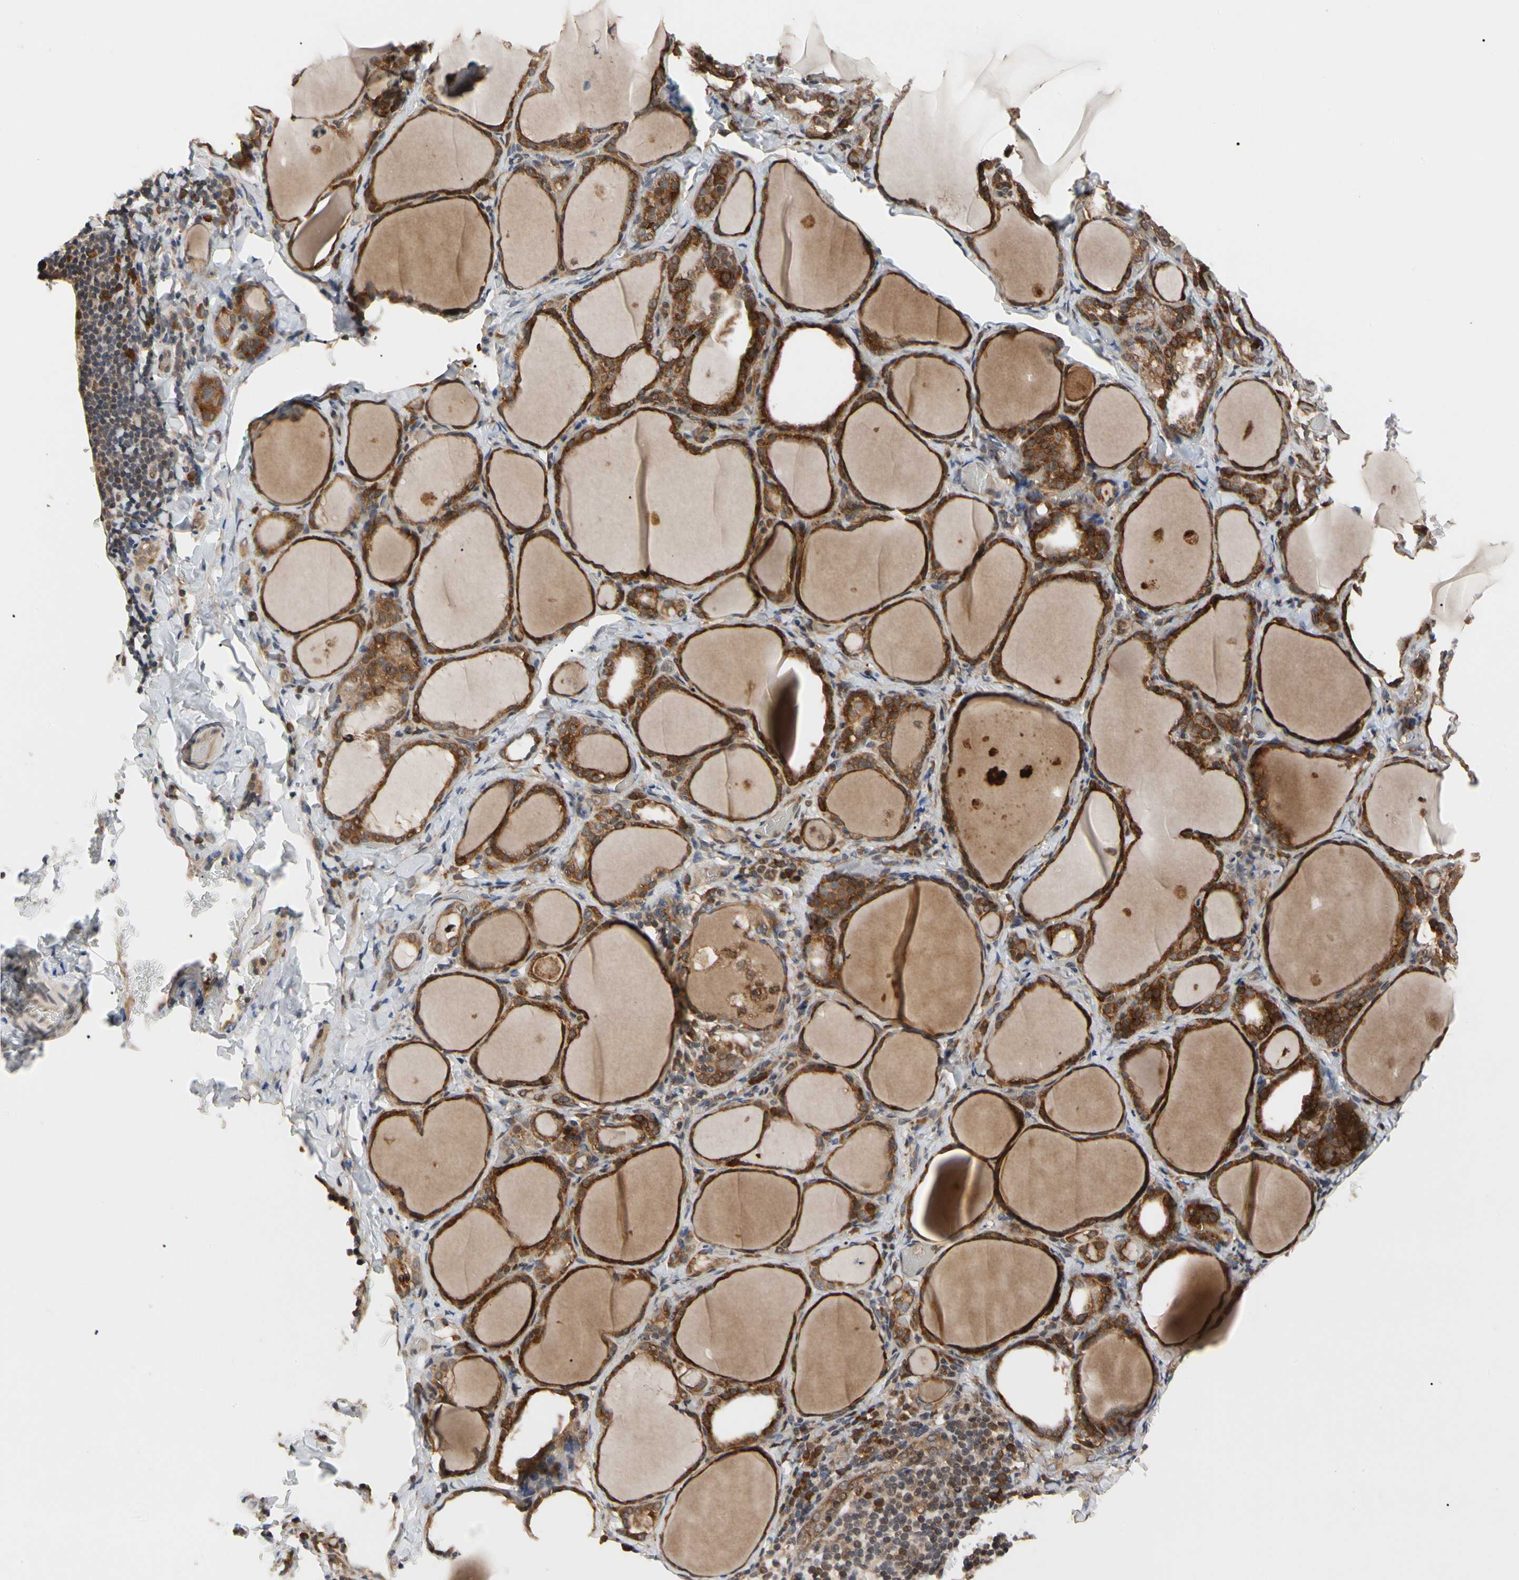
{"staining": {"intensity": "strong", "quantity": ">75%", "location": "cytoplasmic/membranous"}, "tissue": "thyroid gland", "cell_type": "Glandular cells", "image_type": "normal", "snomed": [{"axis": "morphology", "description": "Normal tissue, NOS"}, {"axis": "morphology", "description": "Papillary adenocarcinoma, NOS"}, {"axis": "topography", "description": "Thyroid gland"}], "caption": "A photomicrograph showing strong cytoplasmic/membranous staining in approximately >75% of glandular cells in benign thyroid gland, as visualized by brown immunohistochemical staining.", "gene": "CYTIP", "patient": {"sex": "female", "age": 30}}